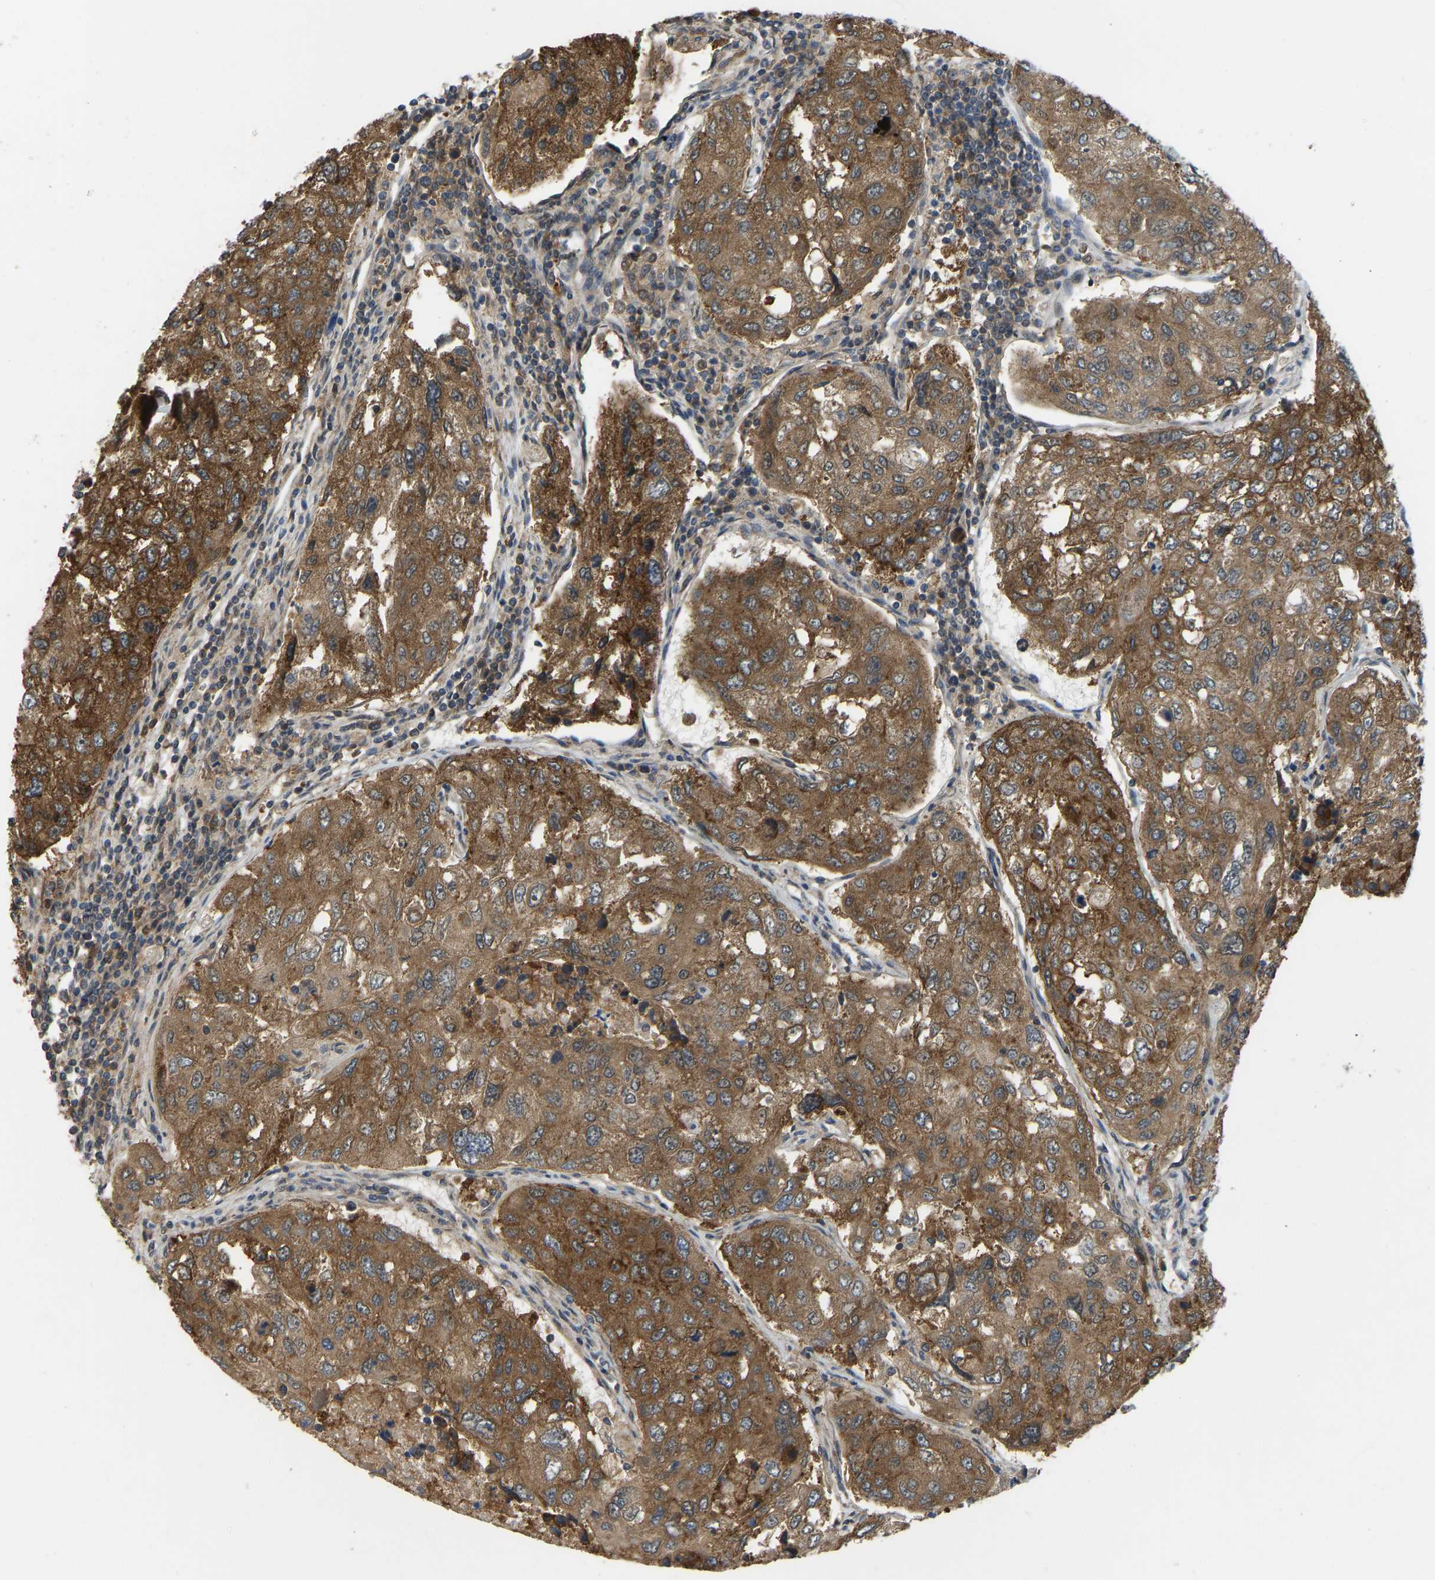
{"staining": {"intensity": "moderate", "quantity": ">75%", "location": "cytoplasmic/membranous"}, "tissue": "urothelial cancer", "cell_type": "Tumor cells", "image_type": "cancer", "snomed": [{"axis": "morphology", "description": "Urothelial carcinoma, High grade"}, {"axis": "topography", "description": "Lymph node"}, {"axis": "topography", "description": "Urinary bladder"}], "caption": "The photomicrograph displays immunohistochemical staining of high-grade urothelial carcinoma. There is moderate cytoplasmic/membranous positivity is identified in approximately >75% of tumor cells.", "gene": "CCT8", "patient": {"sex": "male", "age": 51}}